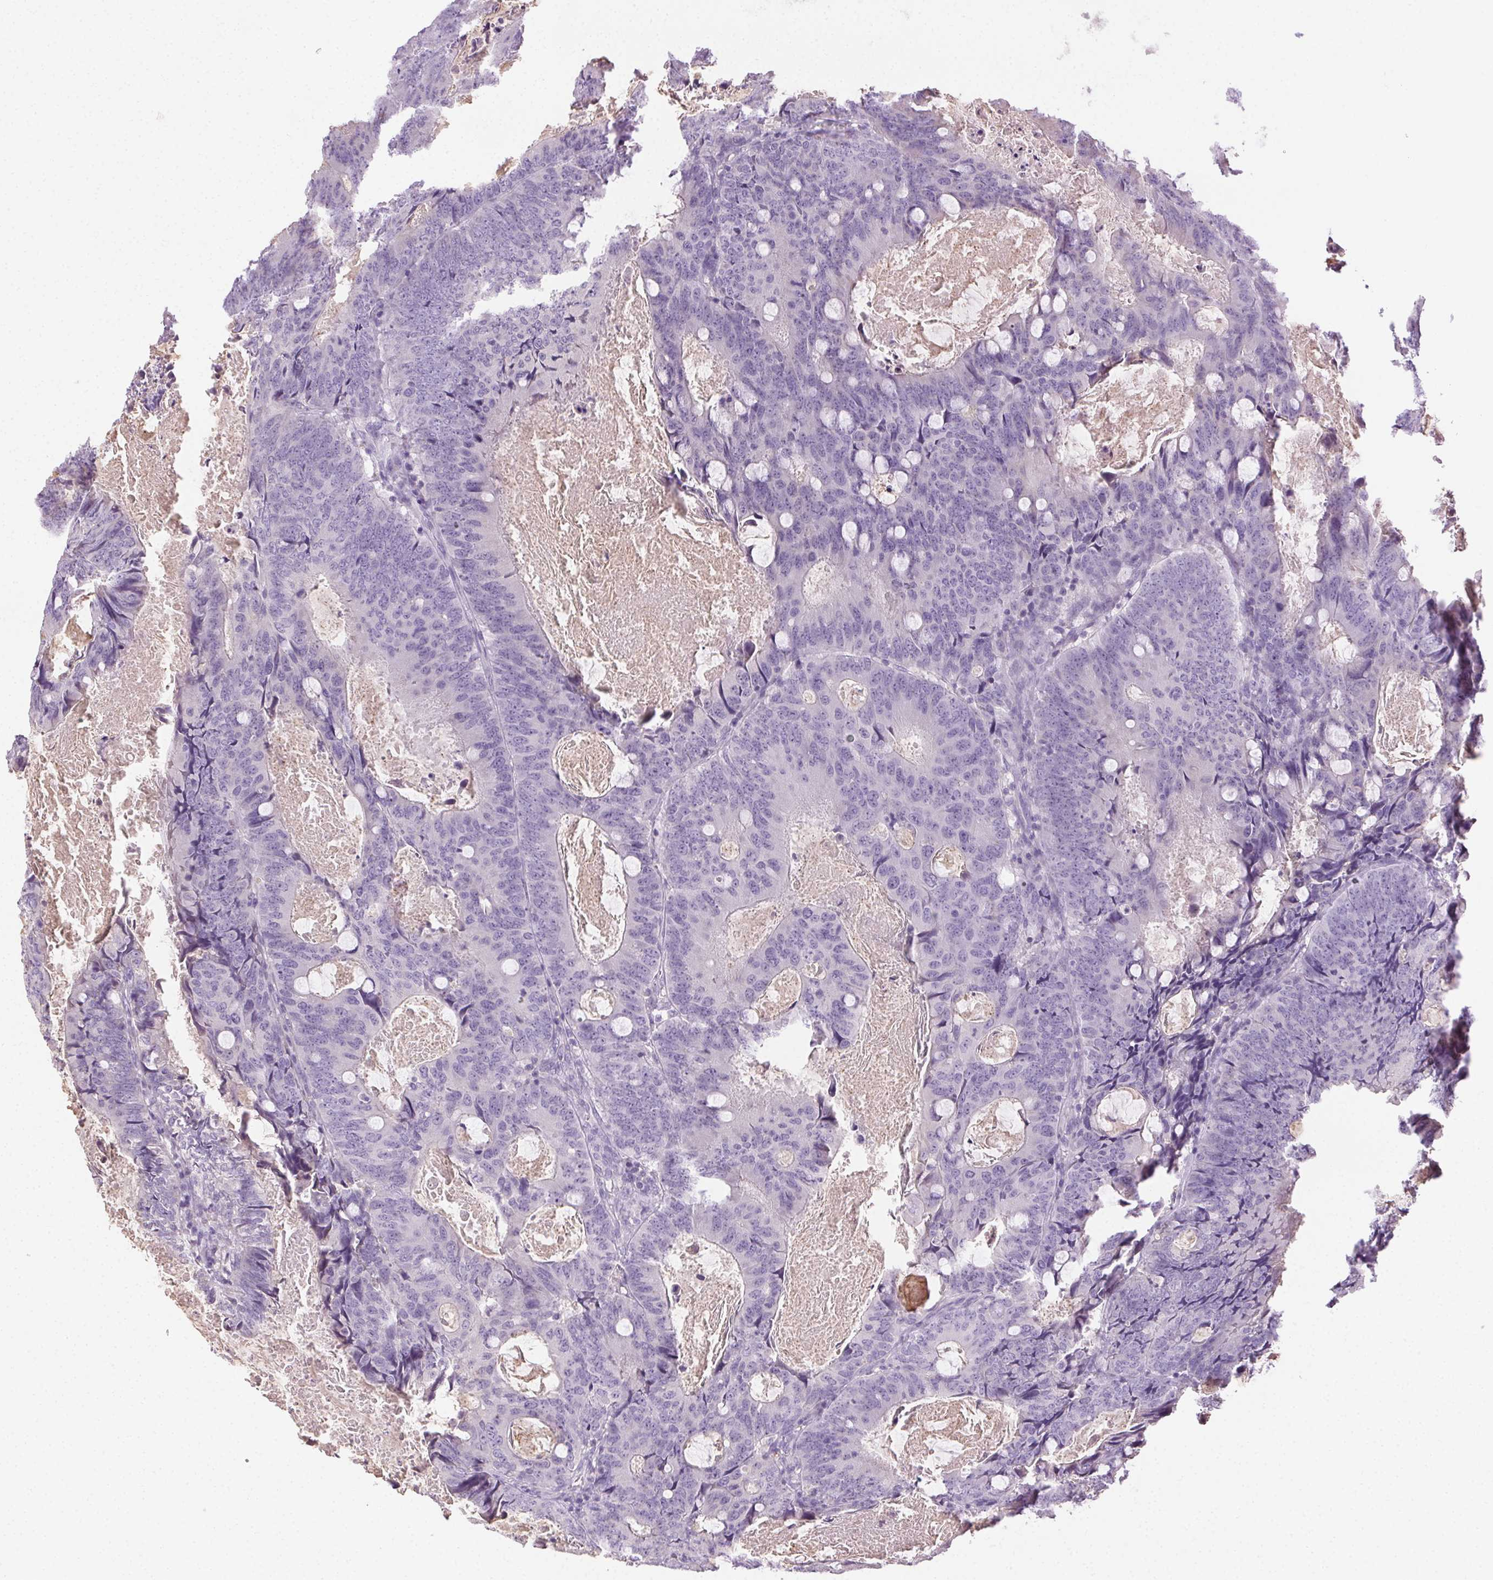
{"staining": {"intensity": "negative", "quantity": "none", "location": "none"}, "tissue": "colorectal cancer", "cell_type": "Tumor cells", "image_type": "cancer", "snomed": [{"axis": "morphology", "description": "Adenocarcinoma, NOS"}, {"axis": "topography", "description": "Colon"}], "caption": "Tumor cells are negative for protein expression in human colorectal cancer (adenocarcinoma).", "gene": "BPIFB2", "patient": {"sex": "male", "age": 67}}